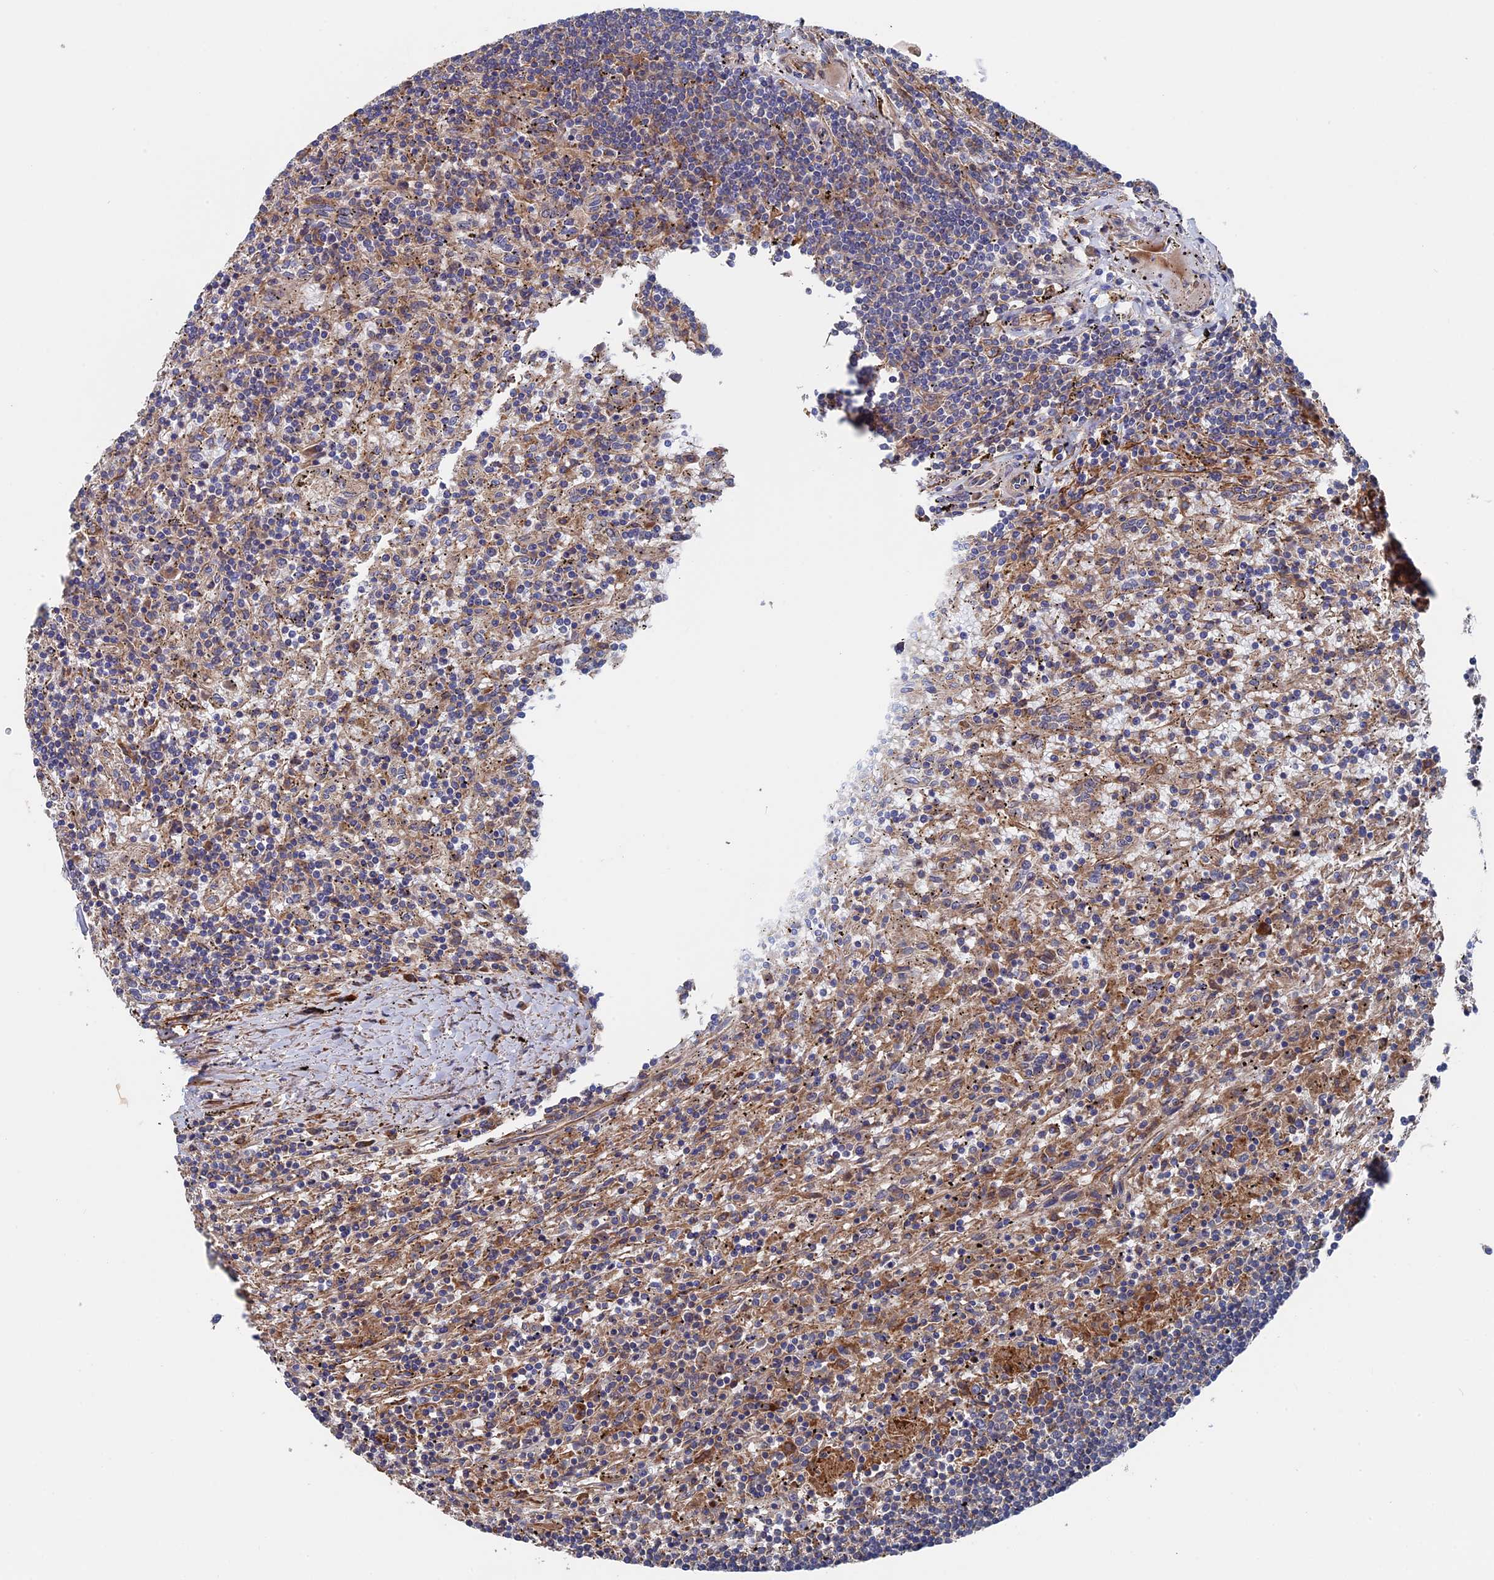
{"staining": {"intensity": "negative", "quantity": "none", "location": "none"}, "tissue": "lymphoma", "cell_type": "Tumor cells", "image_type": "cancer", "snomed": [{"axis": "morphology", "description": "Malignant lymphoma, non-Hodgkin's type, Low grade"}, {"axis": "topography", "description": "Spleen"}], "caption": "Tumor cells are negative for brown protein staining in lymphoma.", "gene": "DNAJC3", "patient": {"sex": "male", "age": 76}}